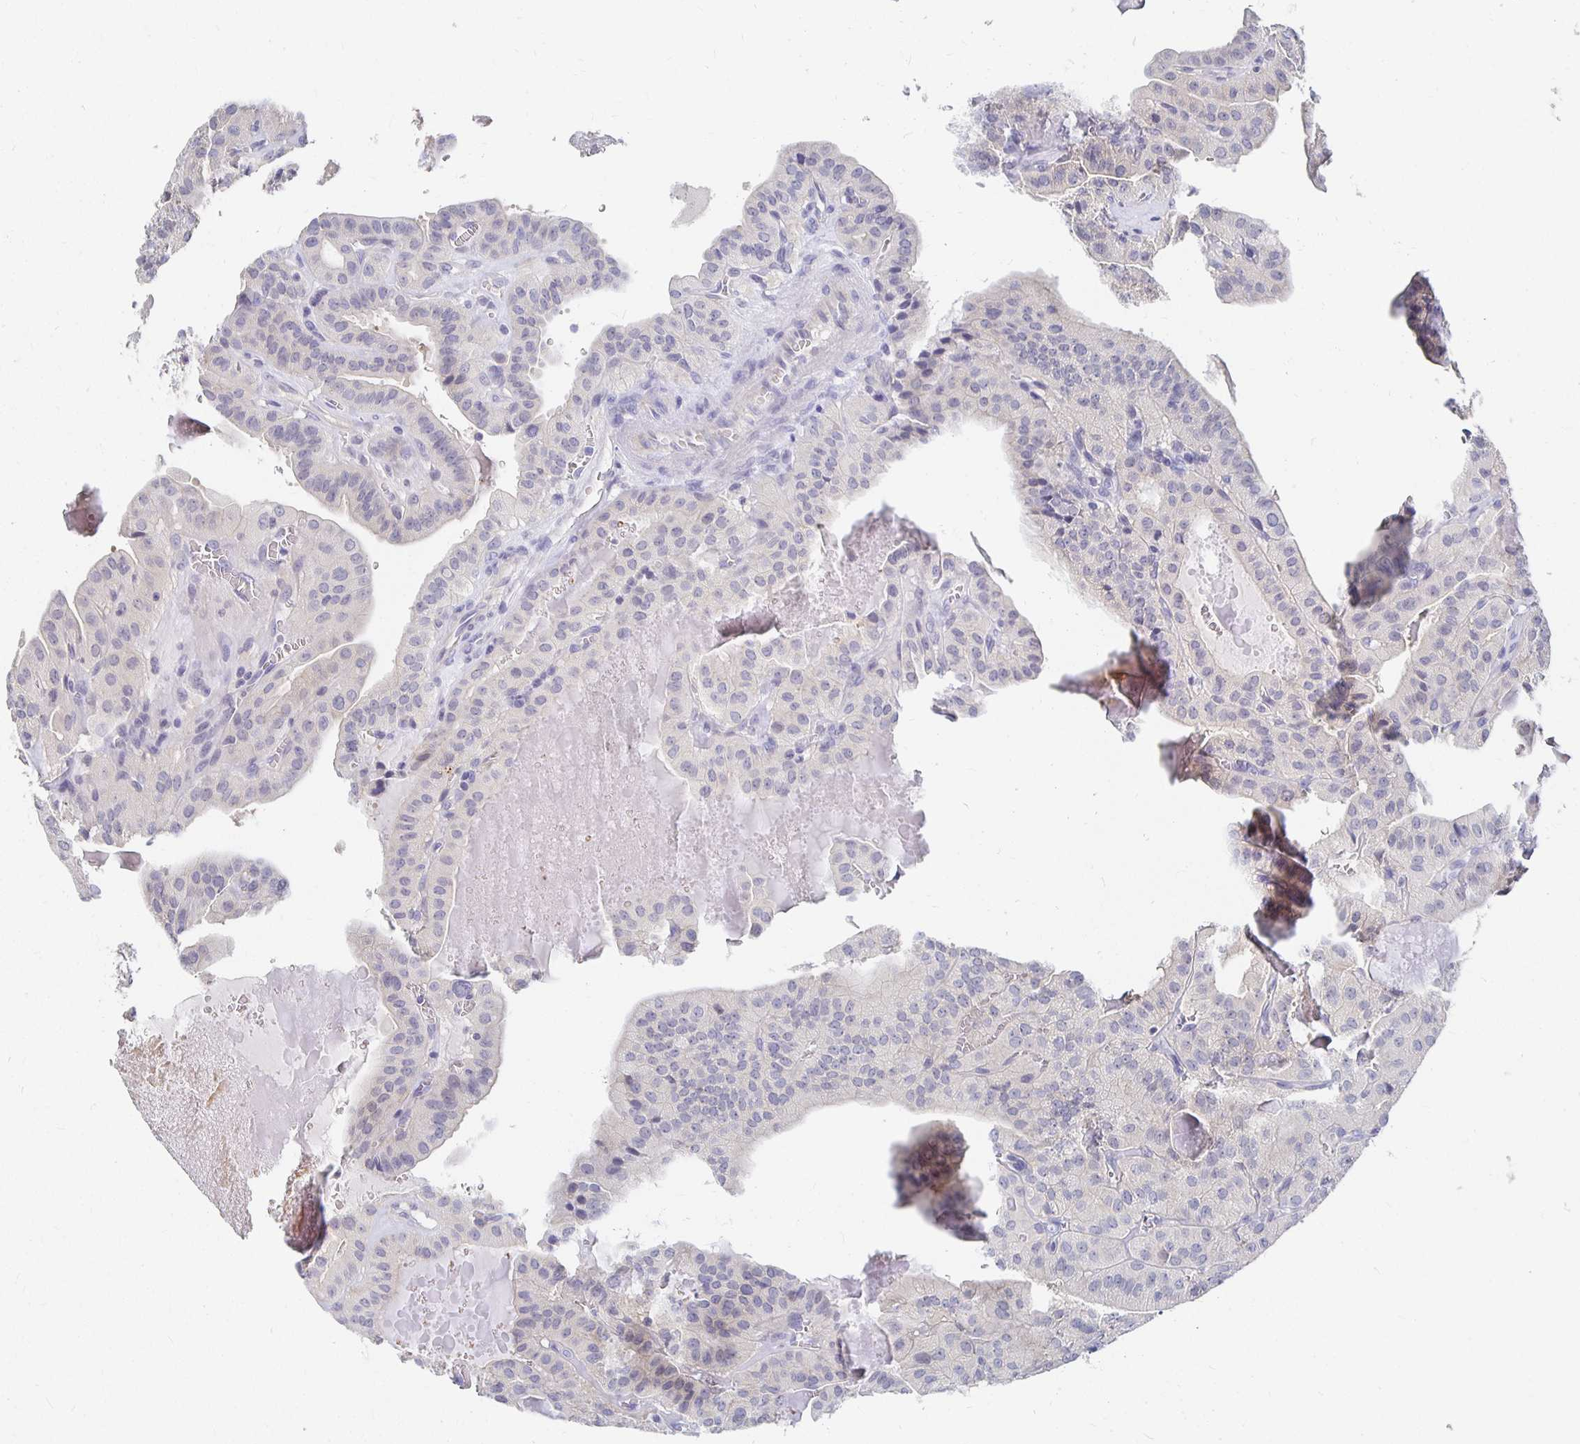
{"staining": {"intensity": "negative", "quantity": "none", "location": "none"}, "tissue": "thyroid cancer", "cell_type": "Tumor cells", "image_type": "cancer", "snomed": [{"axis": "morphology", "description": "Papillary adenocarcinoma, NOS"}, {"axis": "topography", "description": "Thyroid gland"}], "caption": "Tumor cells are negative for protein expression in human thyroid cancer.", "gene": "FKRP", "patient": {"sex": "male", "age": 52}}